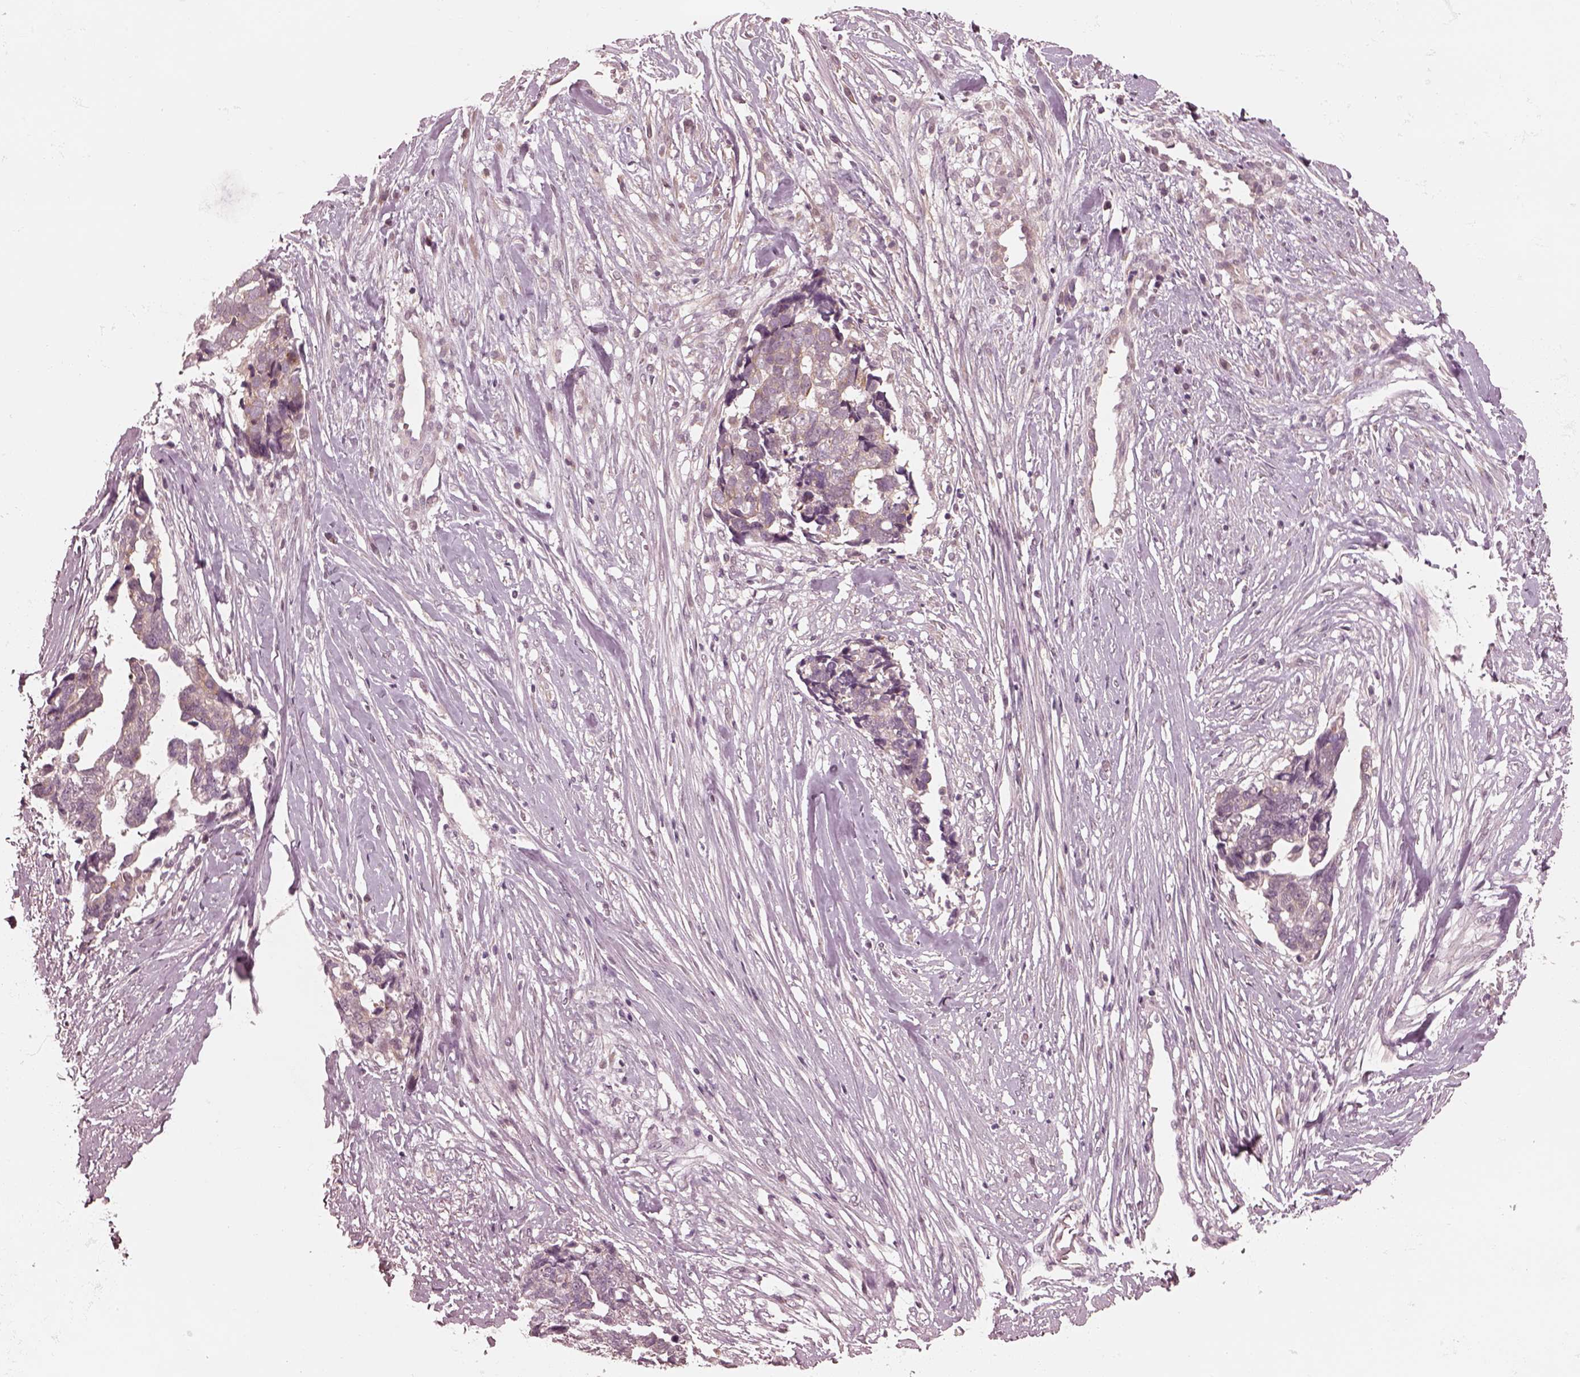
{"staining": {"intensity": "weak", "quantity": "<25%", "location": "cytoplasmic/membranous"}, "tissue": "ovarian cancer", "cell_type": "Tumor cells", "image_type": "cancer", "snomed": [{"axis": "morphology", "description": "Cystadenocarcinoma, serous, NOS"}, {"axis": "topography", "description": "Ovary"}], "caption": "Photomicrograph shows no protein positivity in tumor cells of ovarian cancer (serous cystadenocarcinoma) tissue.", "gene": "IQCB1", "patient": {"sex": "female", "age": 69}}